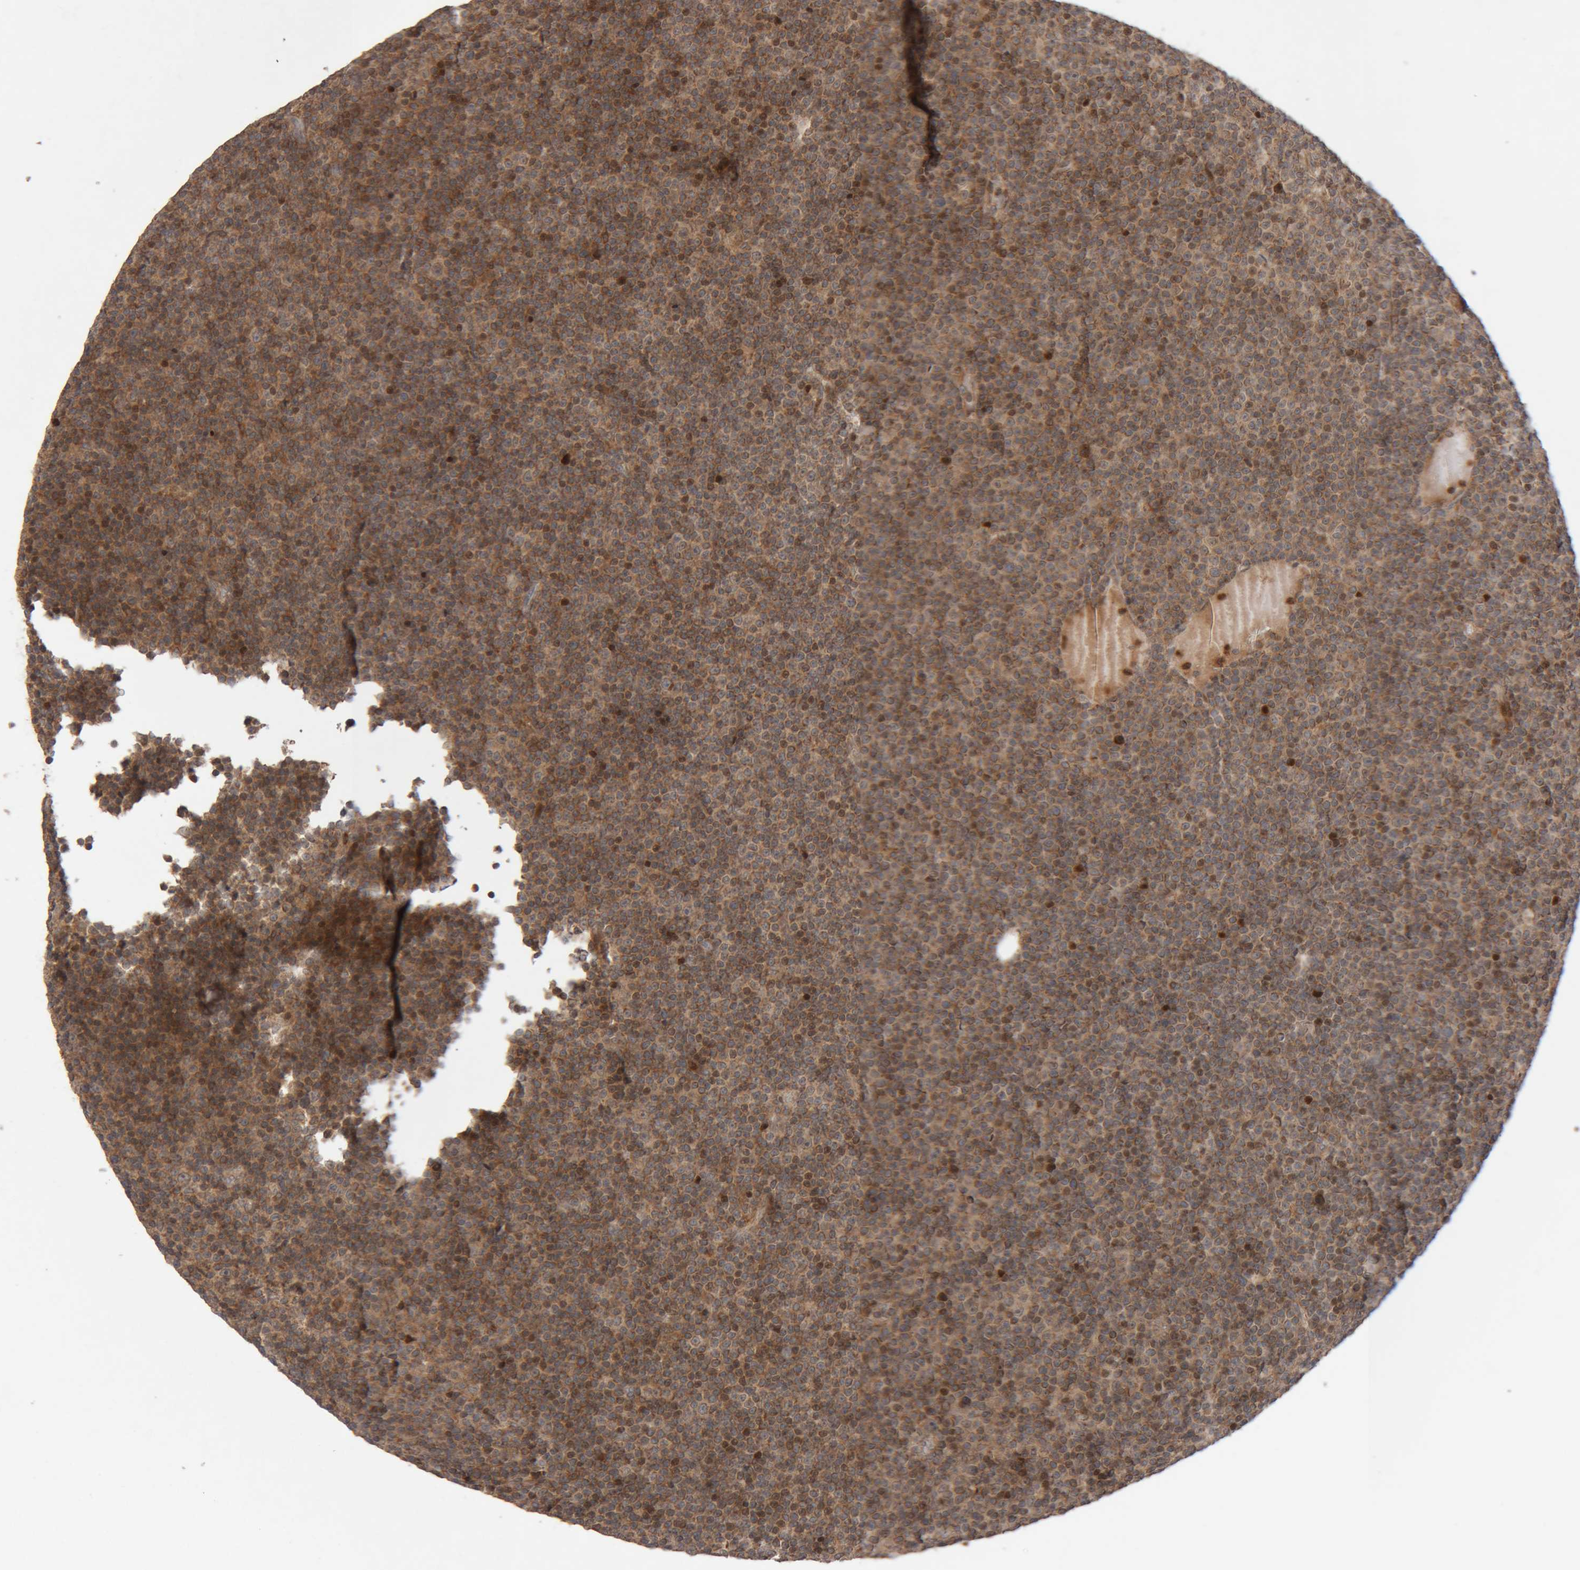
{"staining": {"intensity": "moderate", "quantity": "25%-75%", "location": "cytoplasmic/membranous"}, "tissue": "lymphoma", "cell_type": "Tumor cells", "image_type": "cancer", "snomed": [{"axis": "morphology", "description": "Malignant lymphoma, non-Hodgkin's type, Low grade"}, {"axis": "topography", "description": "Lymph node"}], "caption": "The immunohistochemical stain labels moderate cytoplasmic/membranous positivity in tumor cells of malignant lymphoma, non-Hodgkin's type (low-grade) tissue. (DAB (3,3'-diaminobenzidine) = brown stain, brightfield microscopy at high magnification).", "gene": "KIF21B", "patient": {"sex": "female", "age": 67}}